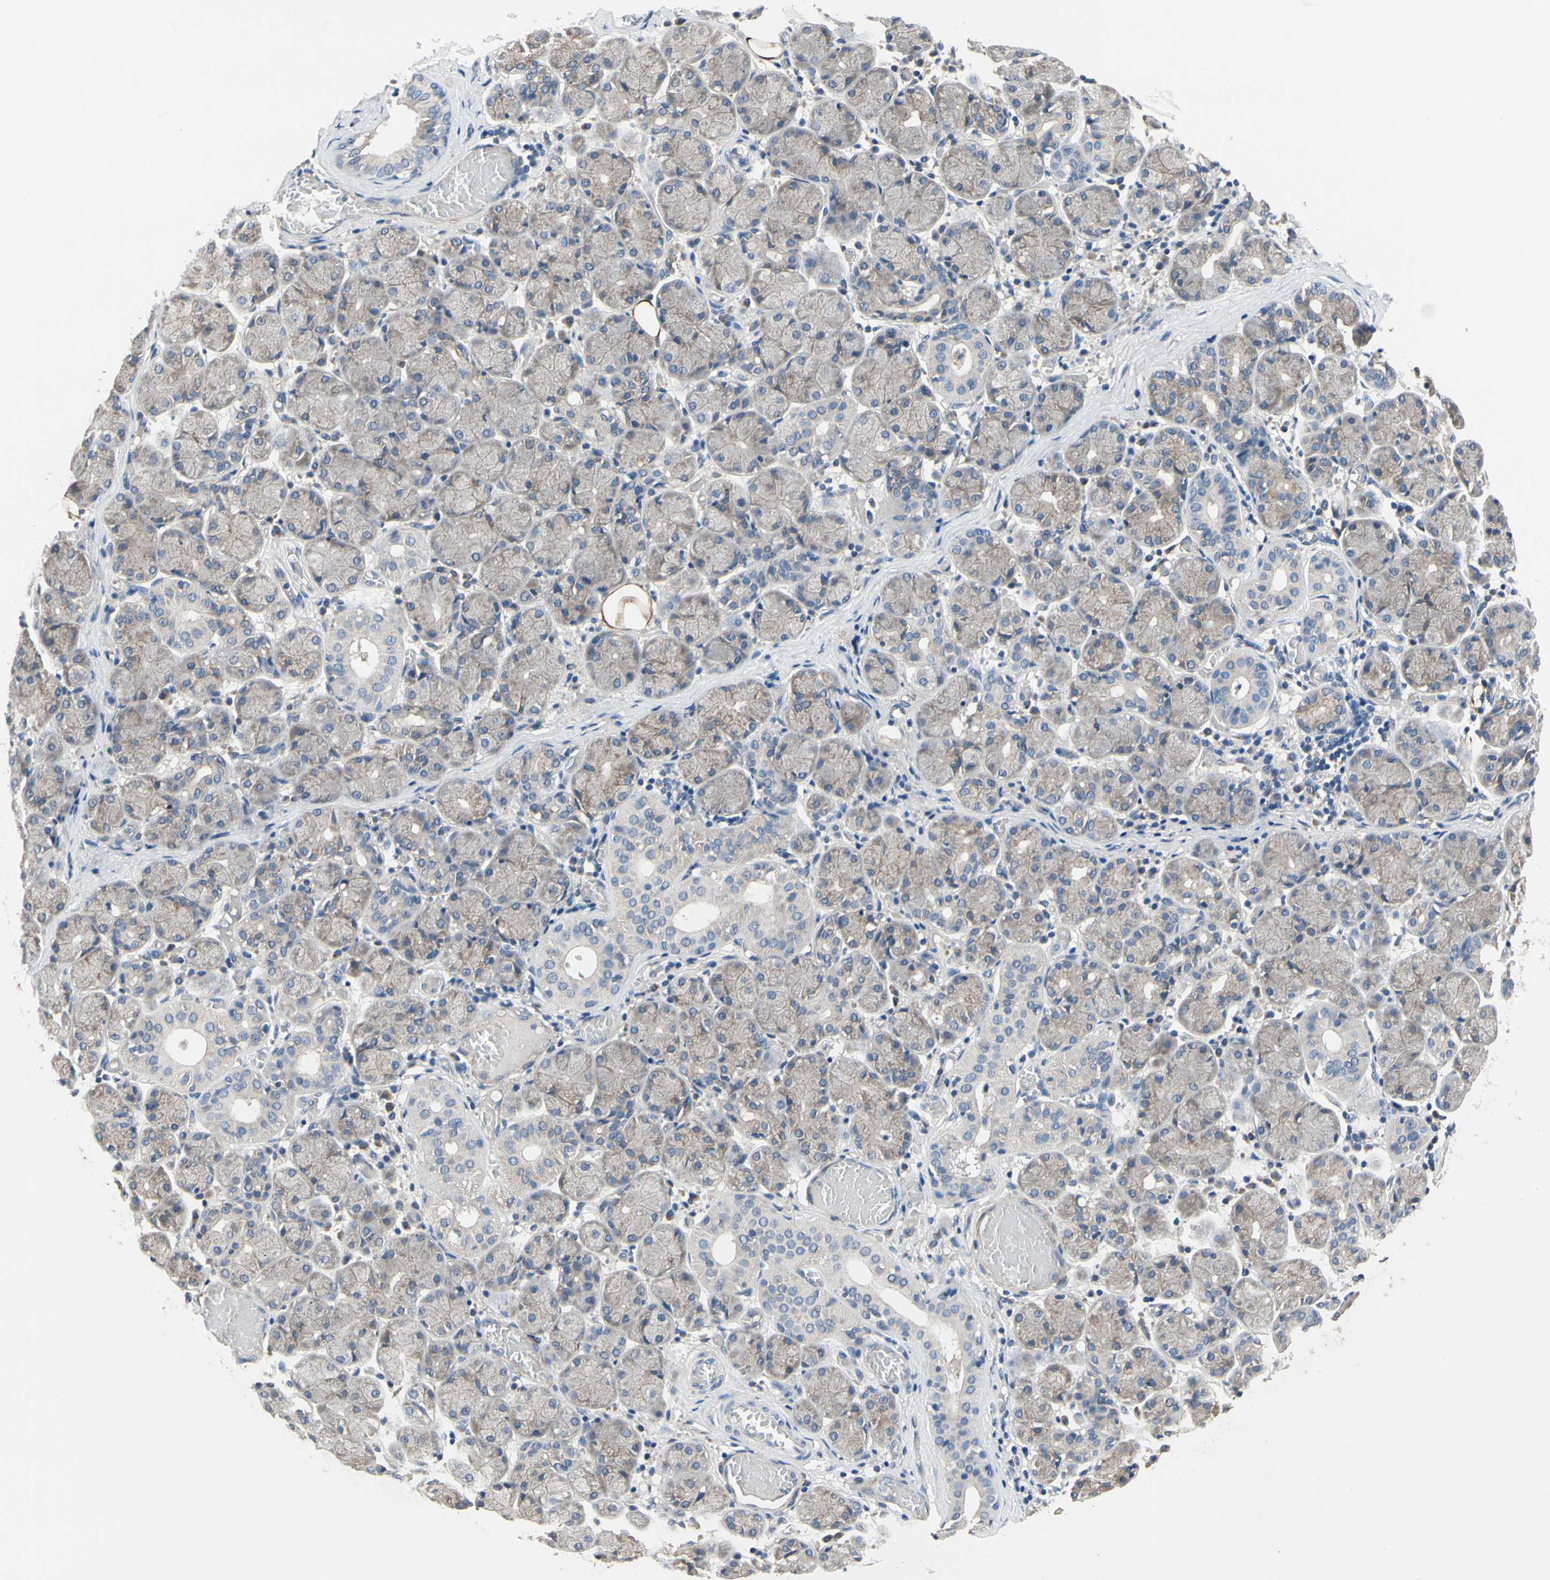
{"staining": {"intensity": "weak", "quantity": "25%-75%", "location": "cytoplasmic/membranous"}, "tissue": "salivary gland", "cell_type": "Glandular cells", "image_type": "normal", "snomed": [{"axis": "morphology", "description": "Normal tissue, NOS"}, {"axis": "topography", "description": "Salivary gland"}], "caption": "IHC micrograph of normal salivary gland stained for a protein (brown), which demonstrates low levels of weak cytoplasmic/membranous expression in about 25%-75% of glandular cells.", "gene": "PRKAR2B", "patient": {"sex": "female", "age": 24}}